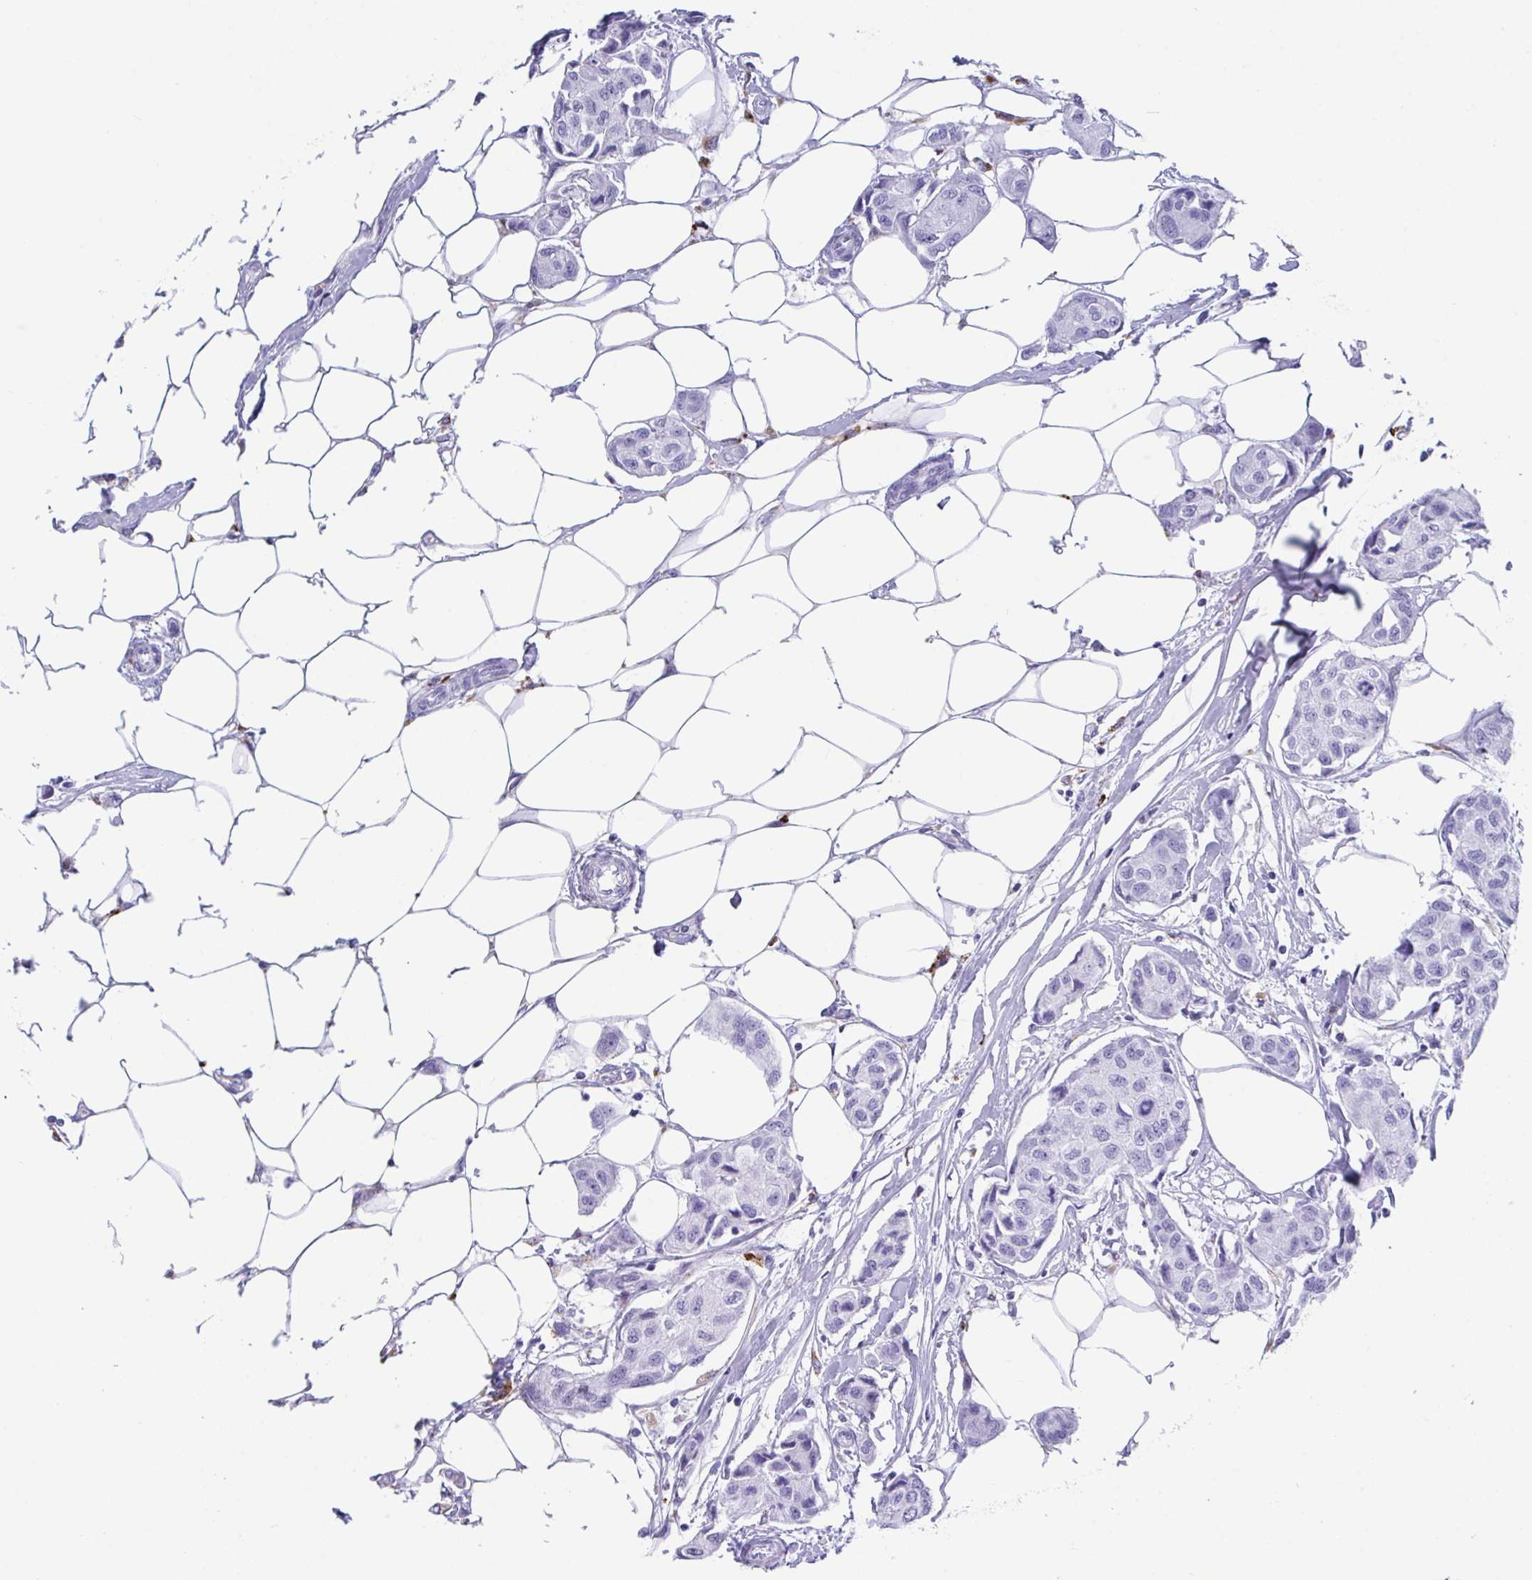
{"staining": {"intensity": "negative", "quantity": "none", "location": "none"}, "tissue": "breast cancer", "cell_type": "Tumor cells", "image_type": "cancer", "snomed": [{"axis": "morphology", "description": "Duct carcinoma"}, {"axis": "topography", "description": "Breast"}, {"axis": "topography", "description": "Lymph node"}], "caption": "An immunohistochemistry (IHC) photomicrograph of breast invasive ductal carcinoma is shown. There is no staining in tumor cells of breast invasive ductal carcinoma.", "gene": "CPVL", "patient": {"sex": "female", "age": 80}}